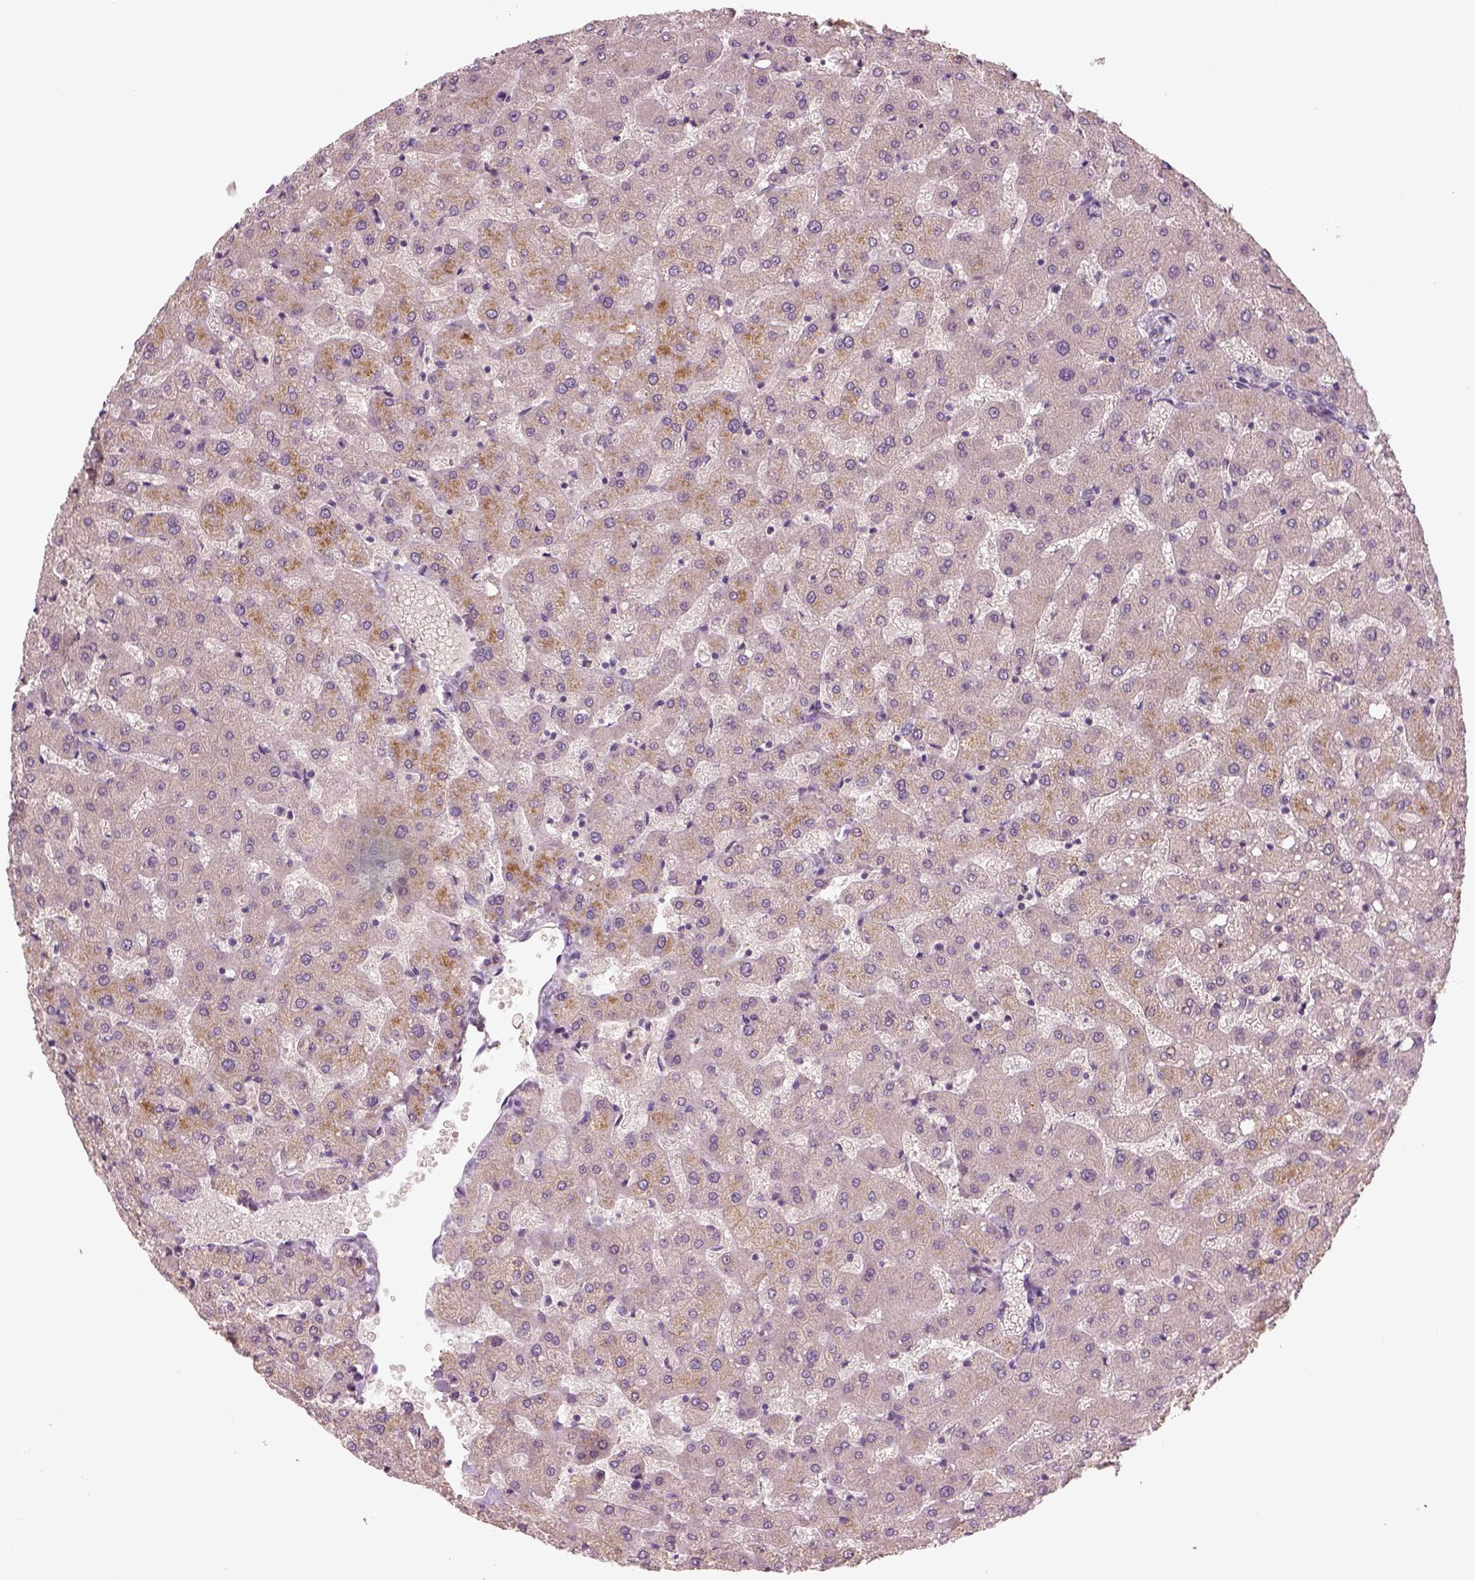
{"staining": {"intensity": "negative", "quantity": "none", "location": "none"}, "tissue": "liver", "cell_type": "Cholangiocytes", "image_type": "normal", "snomed": [{"axis": "morphology", "description": "Normal tissue, NOS"}, {"axis": "topography", "description": "Liver"}], "caption": "Protein analysis of normal liver demonstrates no significant staining in cholangiocytes.", "gene": "GDNF", "patient": {"sex": "female", "age": 50}}